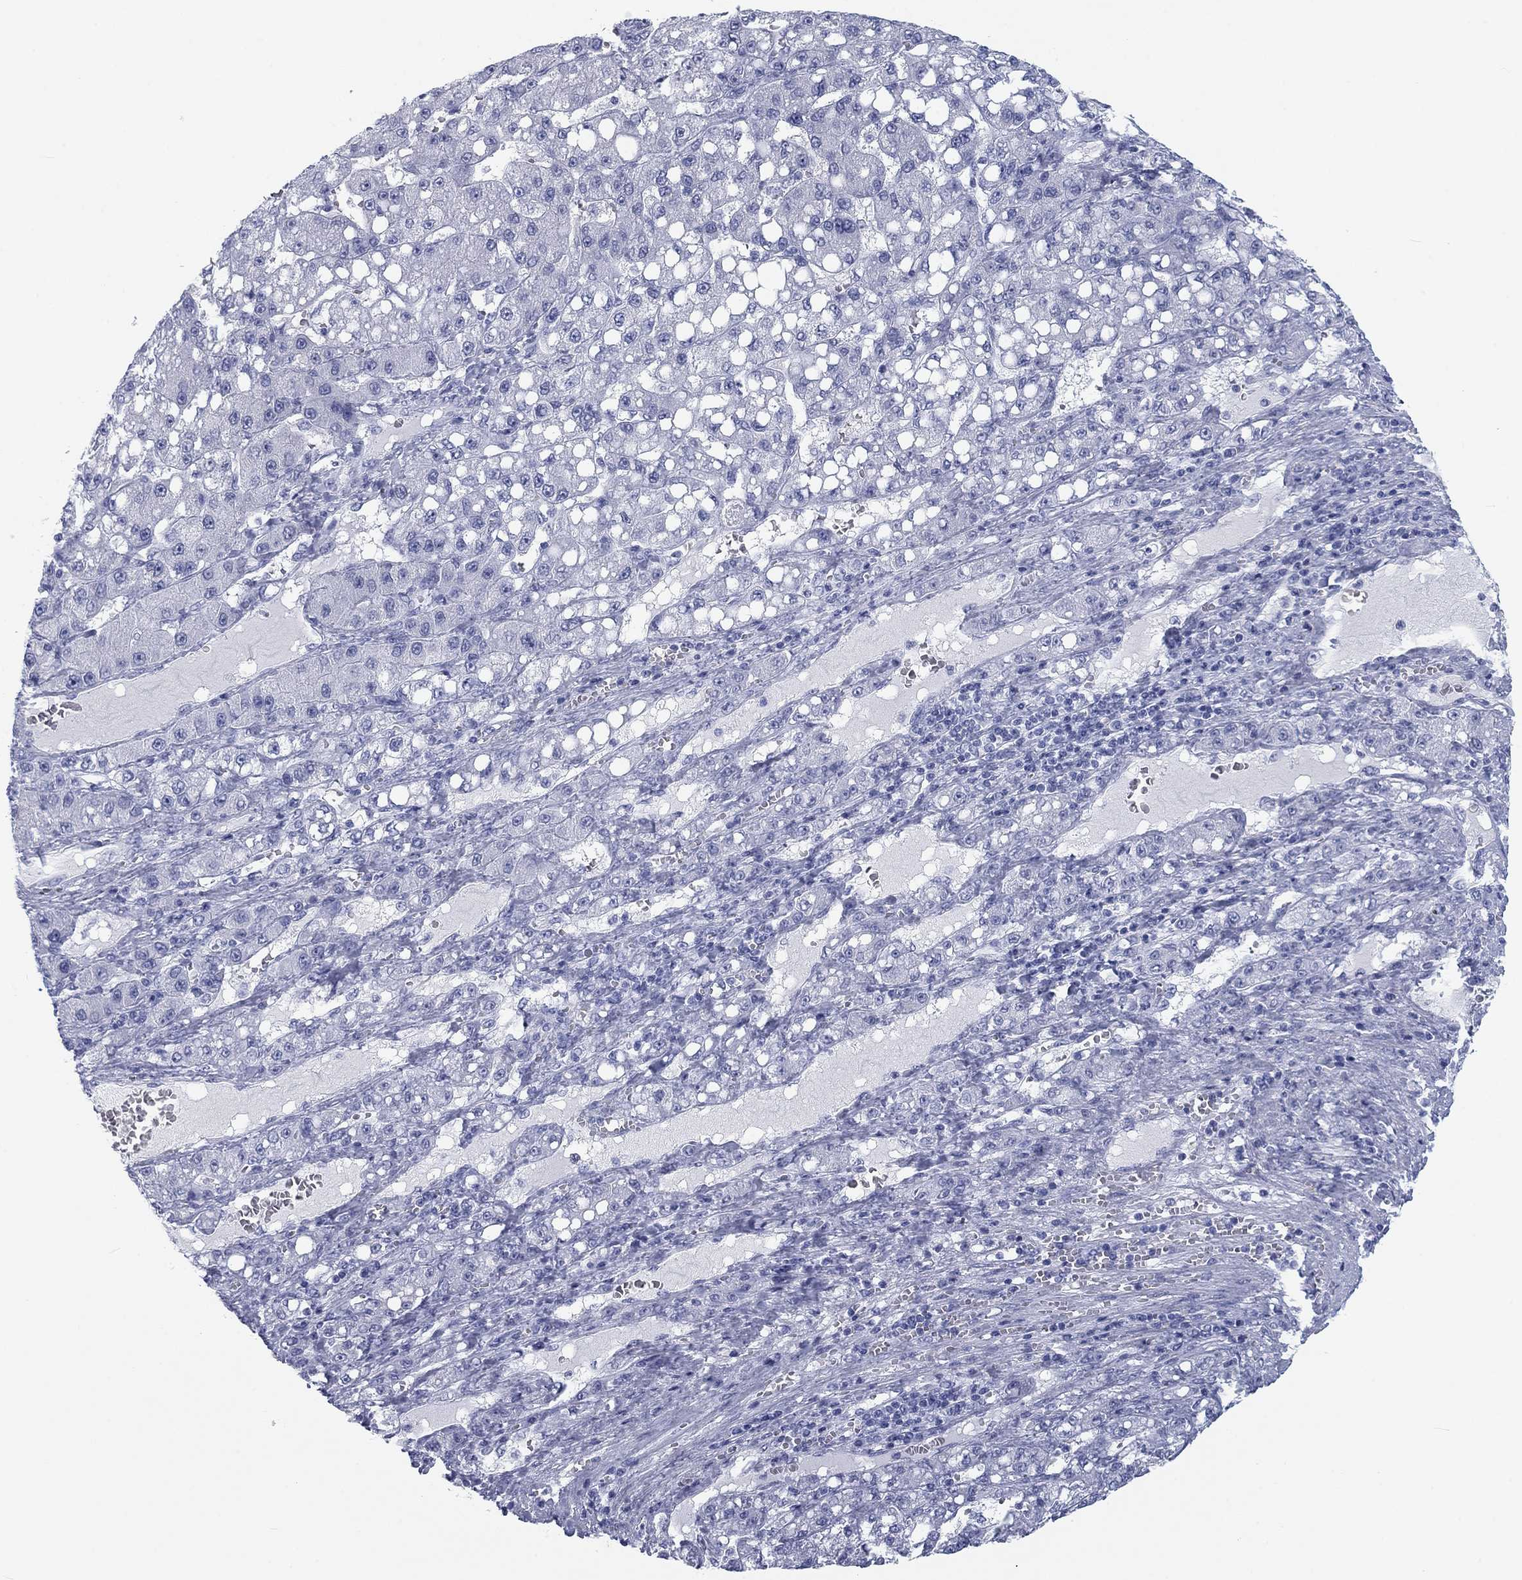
{"staining": {"intensity": "negative", "quantity": "none", "location": "none"}, "tissue": "liver cancer", "cell_type": "Tumor cells", "image_type": "cancer", "snomed": [{"axis": "morphology", "description": "Carcinoma, Hepatocellular, NOS"}, {"axis": "topography", "description": "Liver"}], "caption": "DAB immunohistochemical staining of liver cancer demonstrates no significant positivity in tumor cells.", "gene": "CALB1", "patient": {"sex": "female", "age": 65}}